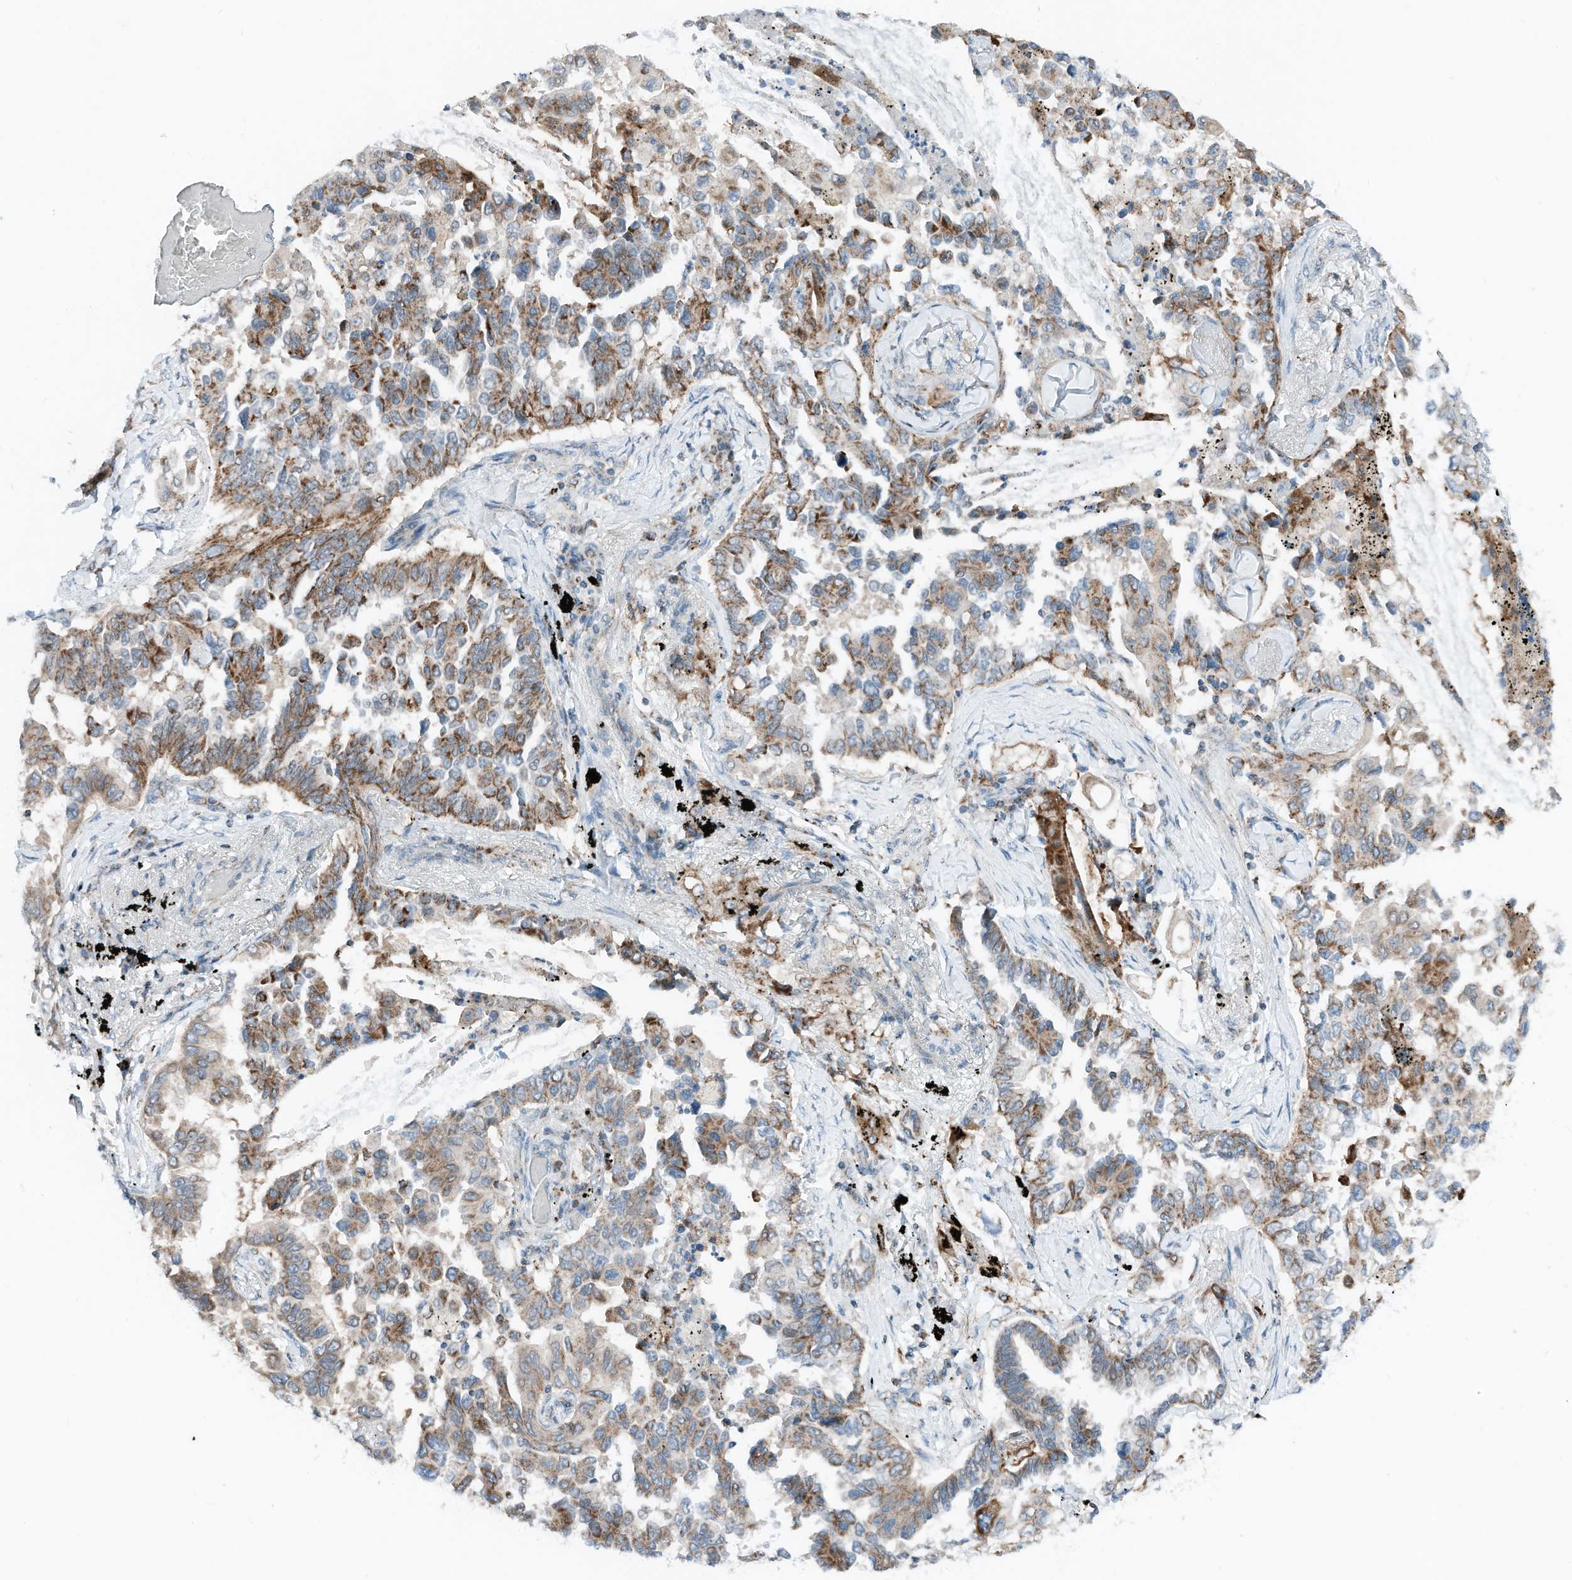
{"staining": {"intensity": "moderate", "quantity": ">75%", "location": "cytoplasmic/membranous"}, "tissue": "lung cancer", "cell_type": "Tumor cells", "image_type": "cancer", "snomed": [{"axis": "morphology", "description": "Adenocarcinoma, NOS"}, {"axis": "topography", "description": "Lung"}], "caption": "The photomicrograph exhibits immunohistochemical staining of lung adenocarcinoma. There is moderate cytoplasmic/membranous staining is appreciated in approximately >75% of tumor cells. Using DAB (3,3'-diaminobenzidine) (brown) and hematoxylin (blue) stains, captured at high magnification using brightfield microscopy.", "gene": "RMND1", "patient": {"sex": "female", "age": 67}}